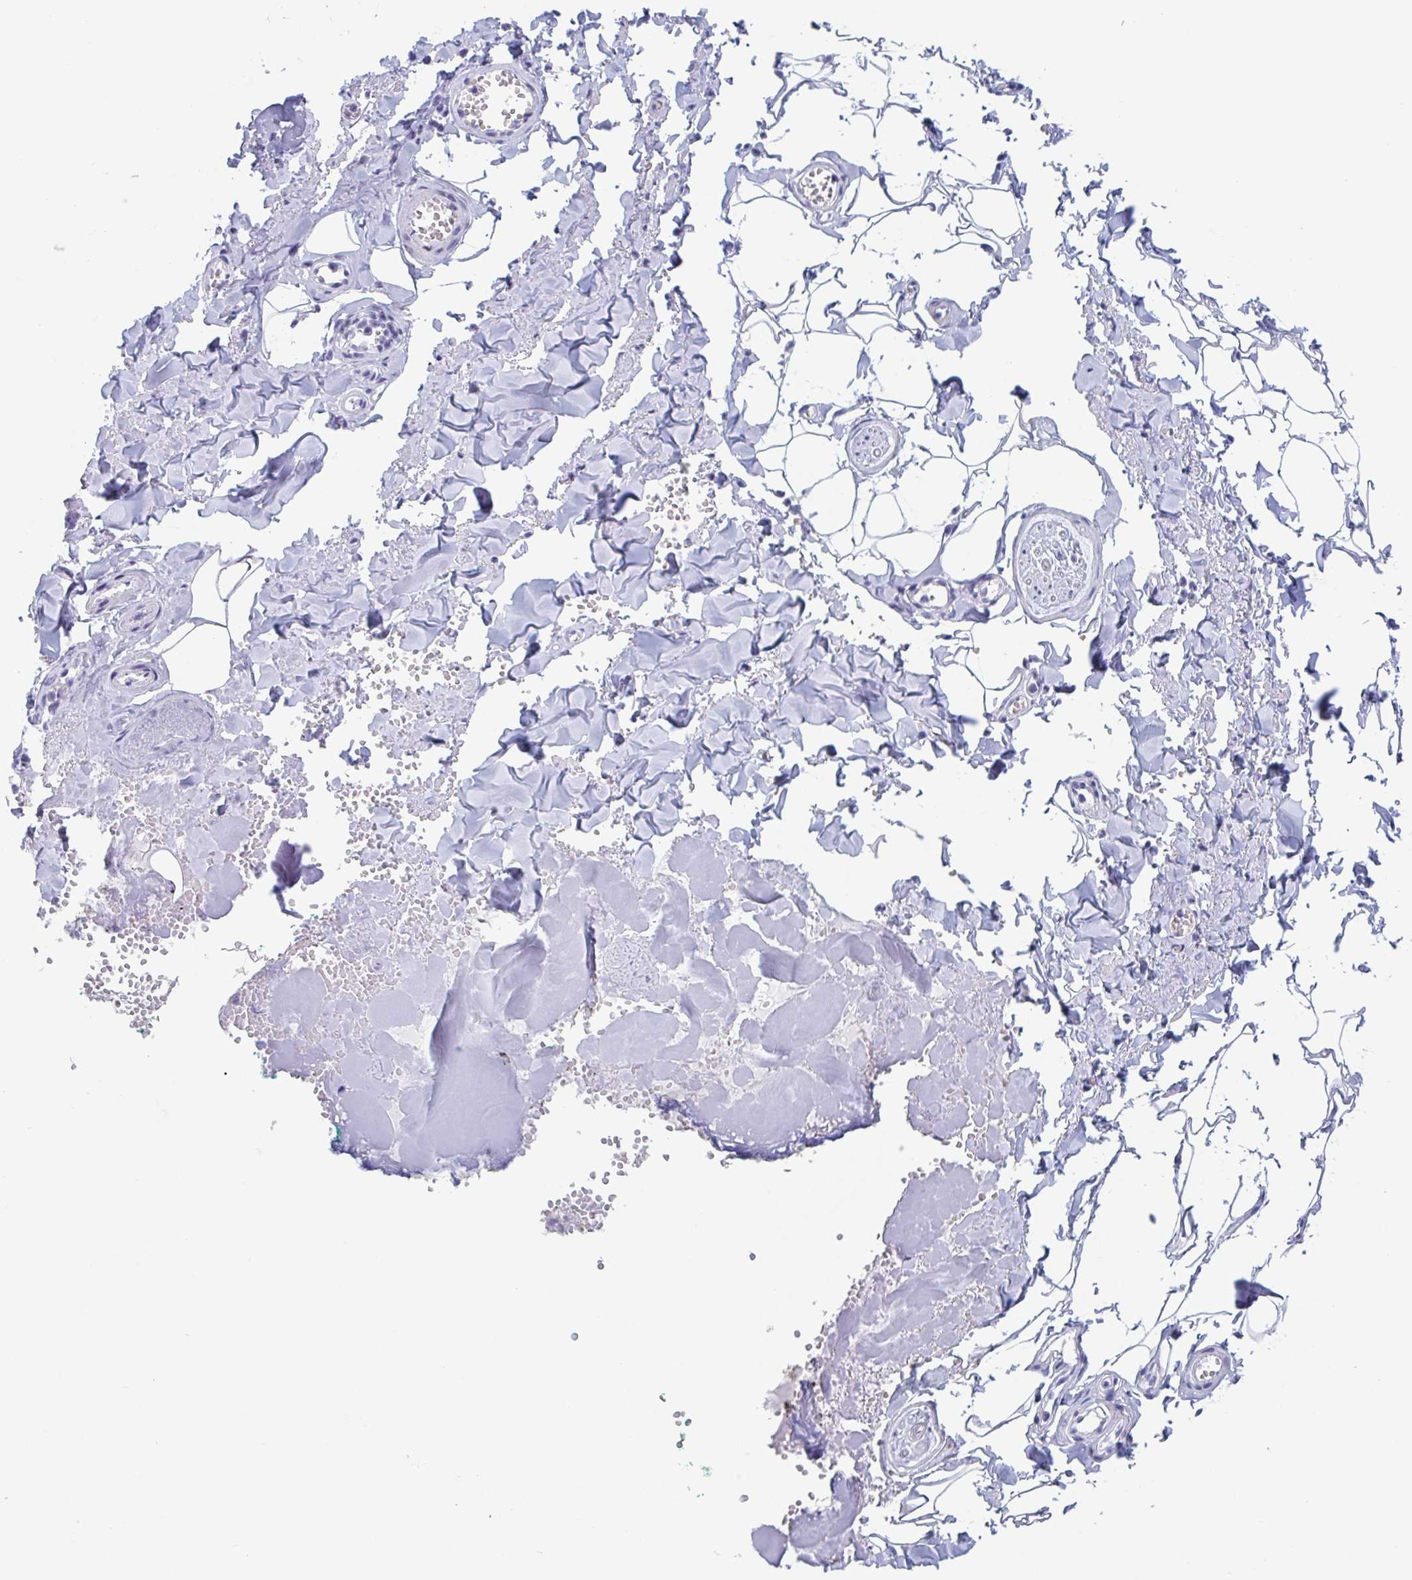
{"staining": {"intensity": "negative", "quantity": "none", "location": "none"}, "tissue": "adipose tissue", "cell_type": "Adipocytes", "image_type": "normal", "snomed": [{"axis": "morphology", "description": "Normal tissue, NOS"}, {"axis": "topography", "description": "Vulva"}, {"axis": "topography", "description": "Peripheral nerve tissue"}], "caption": "High magnification brightfield microscopy of unremarkable adipose tissue stained with DAB (brown) and counterstained with hematoxylin (blue): adipocytes show no significant staining.", "gene": "ZPBP", "patient": {"sex": "female", "age": 66}}